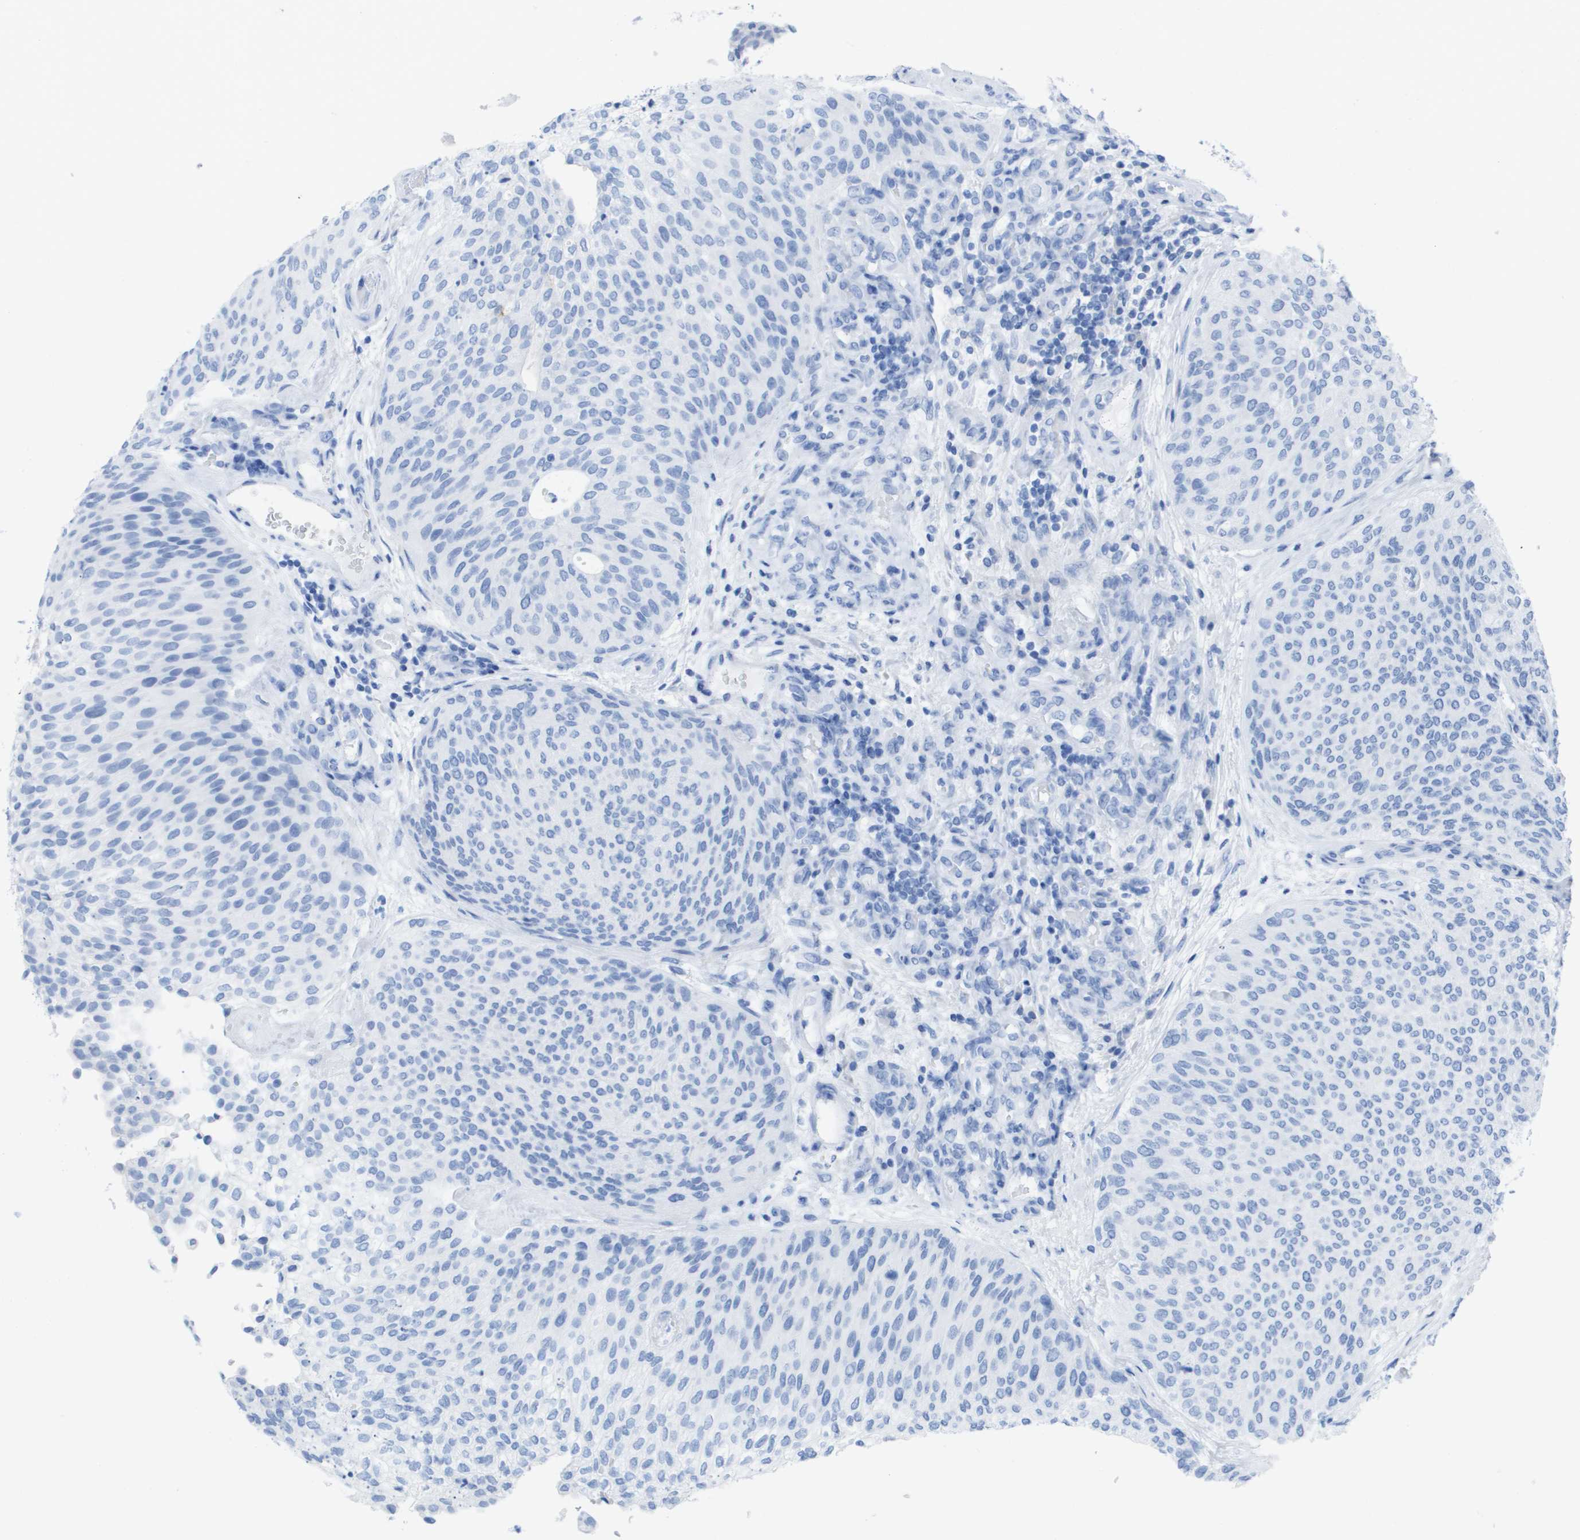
{"staining": {"intensity": "negative", "quantity": "none", "location": "none"}, "tissue": "urothelial cancer", "cell_type": "Tumor cells", "image_type": "cancer", "snomed": [{"axis": "morphology", "description": "Urothelial carcinoma, Low grade"}, {"axis": "topography", "description": "Urinary bladder"}], "caption": "IHC of human low-grade urothelial carcinoma exhibits no positivity in tumor cells.", "gene": "KCNA3", "patient": {"sex": "female", "age": 79}}